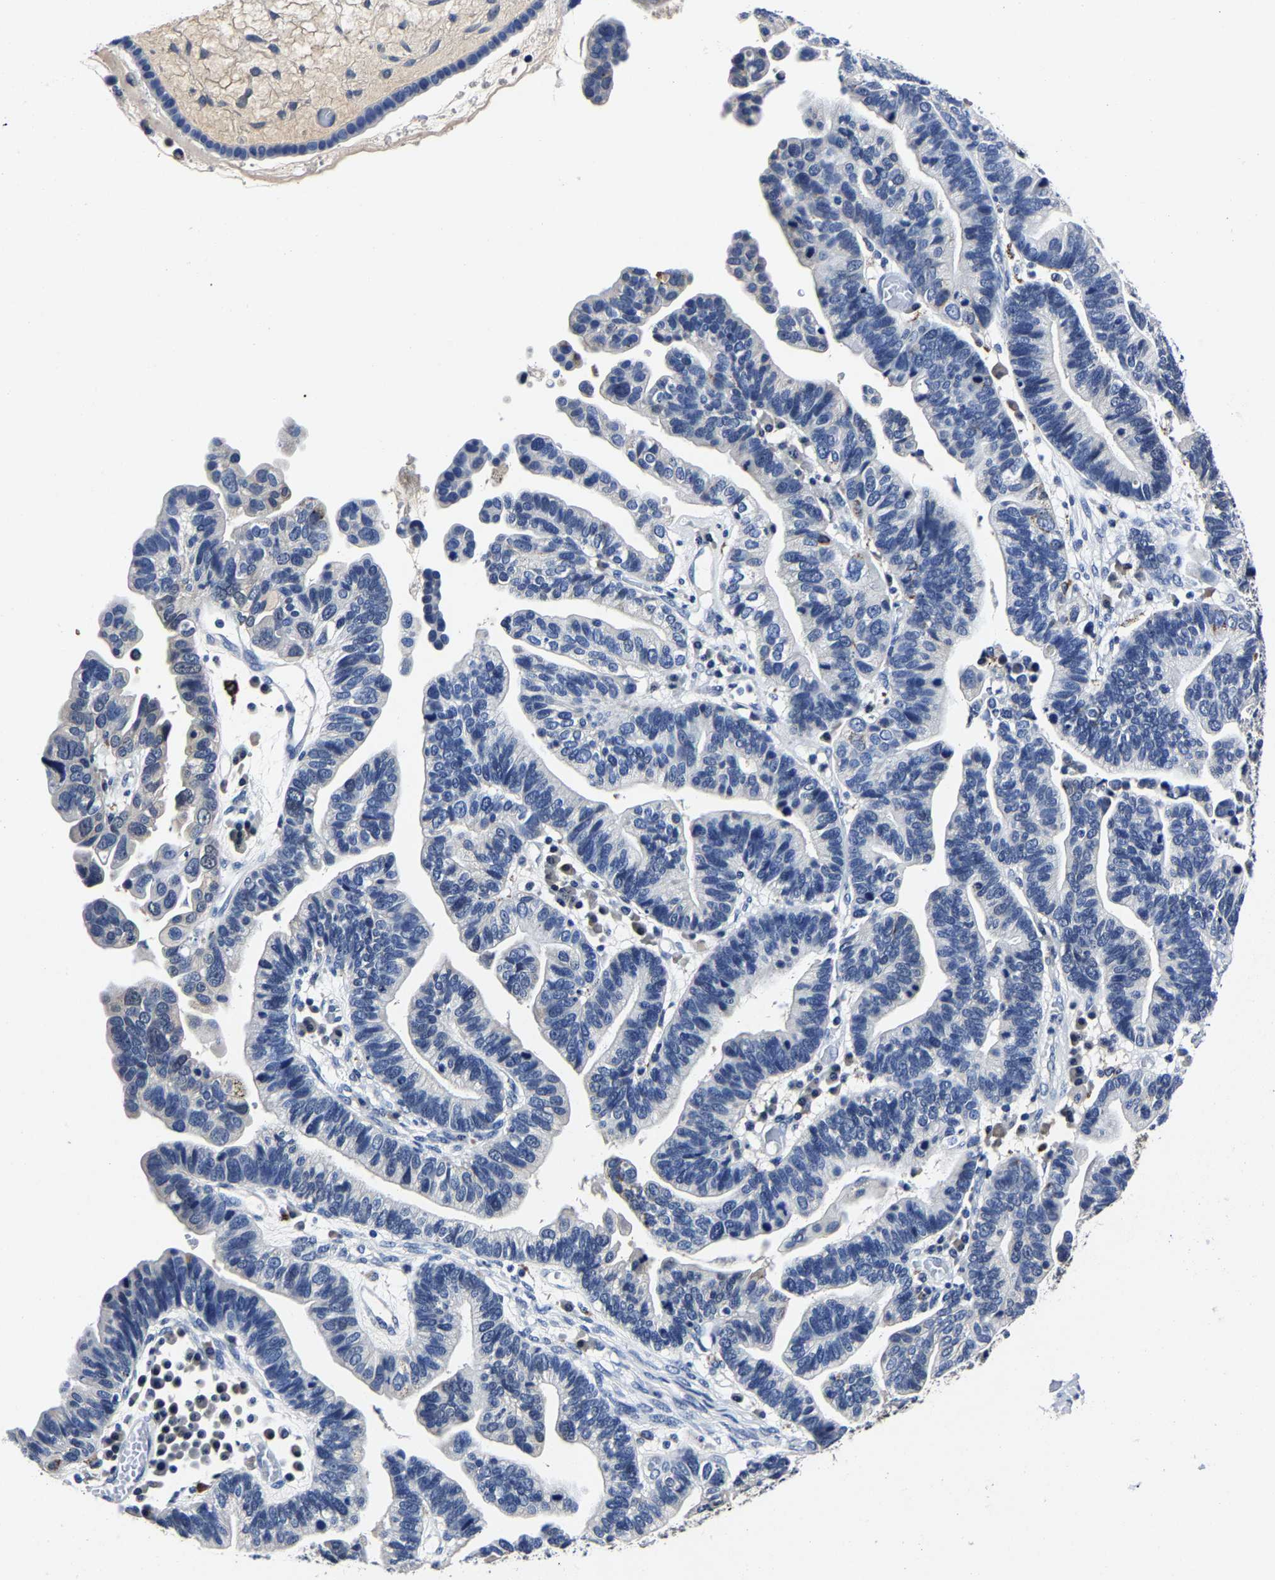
{"staining": {"intensity": "negative", "quantity": "none", "location": "none"}, "tissue": "ovarian cancer", "cell_type": "Tumor cells", "image_type": "cancer", "snomed": [{"axis": "morphology", "description": "Cystadenocarcinoma, serous, NOS"}, {"axis": "topography", "description": "Ovary"}], "caption": "Immunohistochemical staining of ovarian cancer (serous cystadenocarcinoma) demonstrates no significant staining in tumor cells.", "gene": "PSPH", "patient": {"sex": "female", "age": 56}}